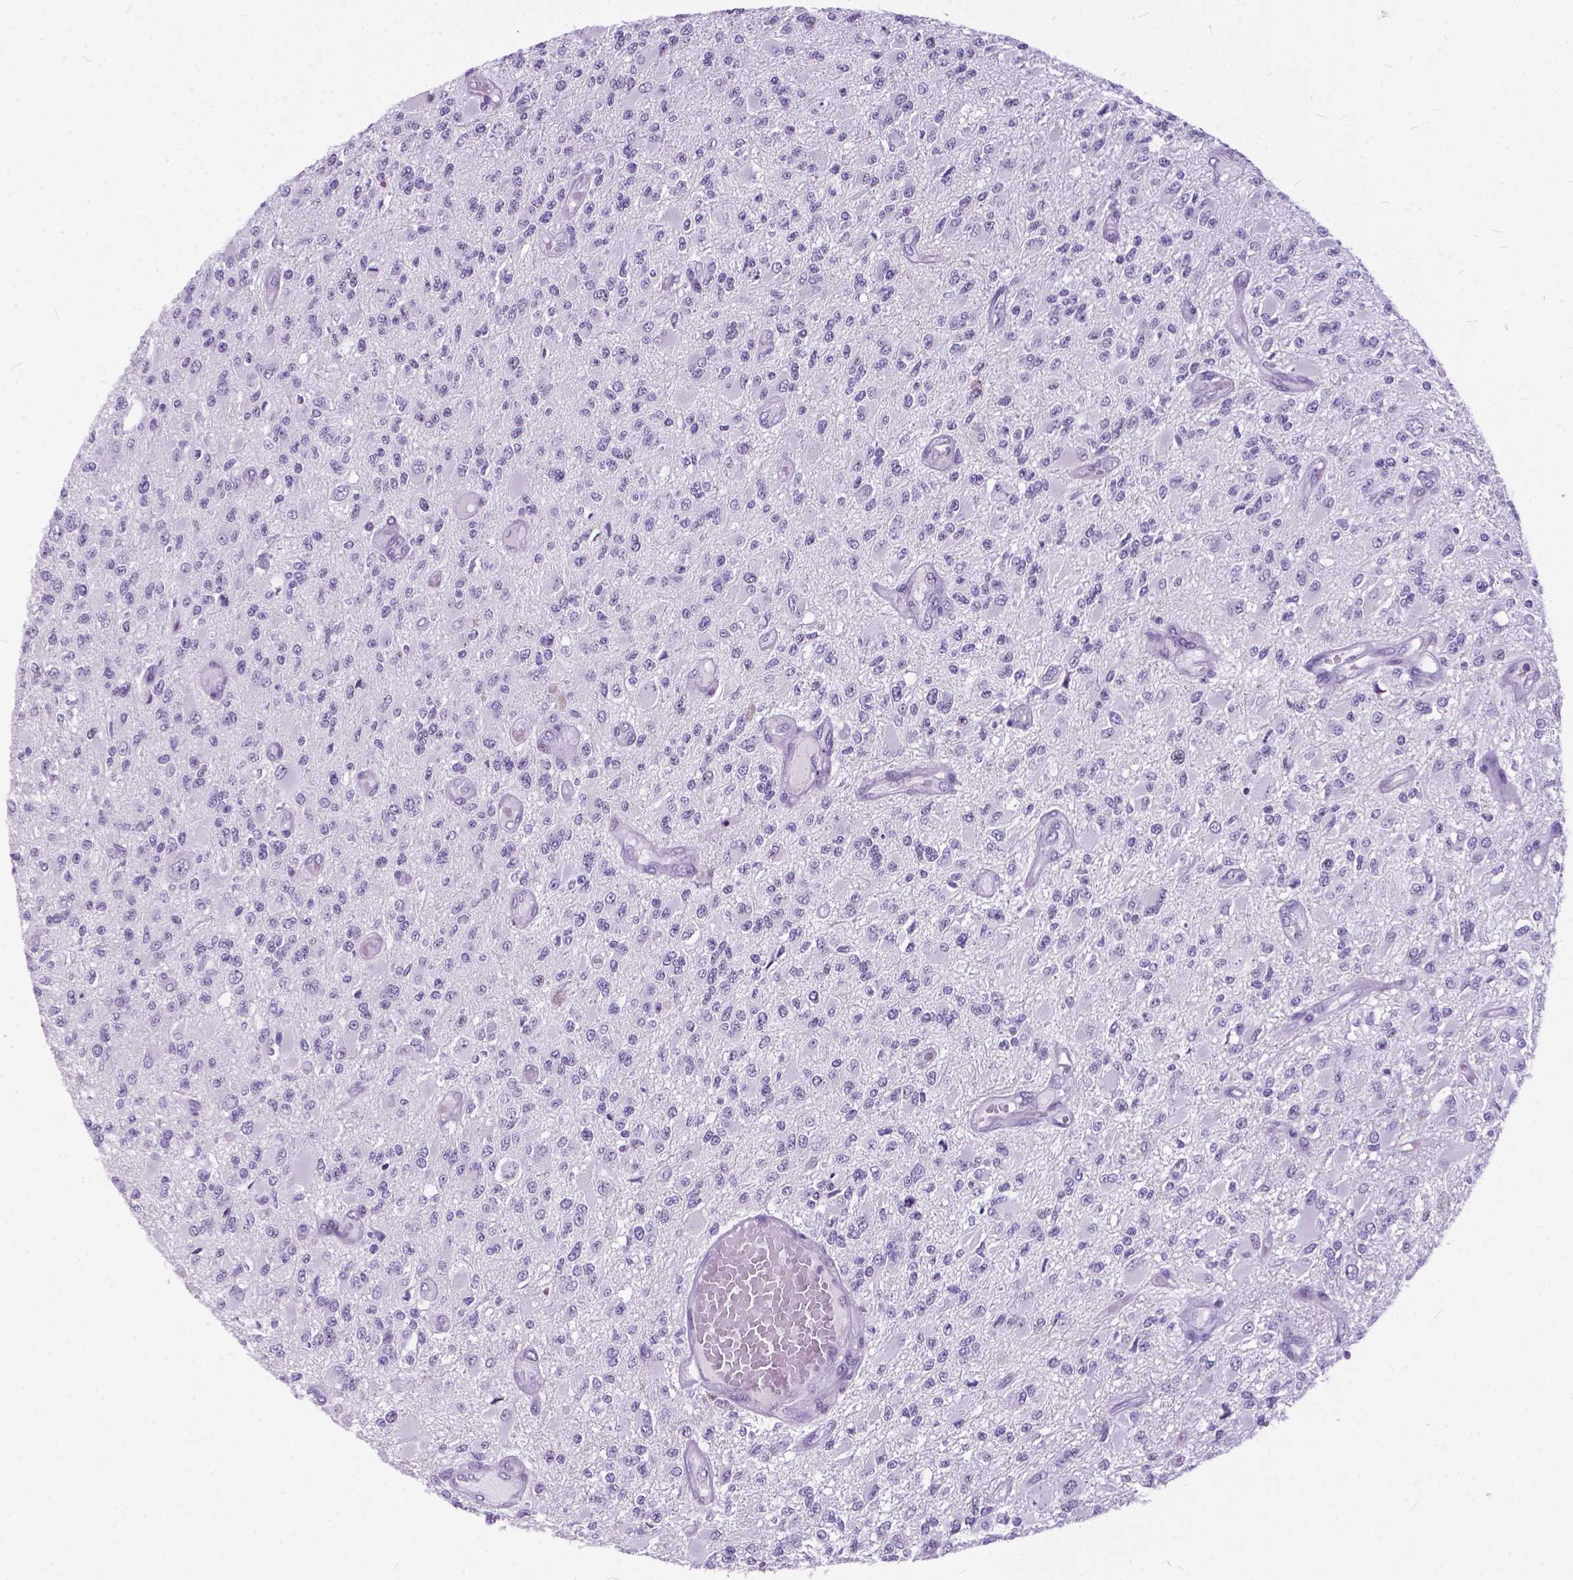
{"staining": {"intensity": "negative", "quantity": "none", "location": "none"}, "tissue": "glioma", "cell_type": "Tumor cells", "image_type": "cancer", "snomed": [{"axis": "morphology", "description": "Glioma, malignant, High grade"}, {"axis": "topography", "description": "Brain"}], "caption": "Tumor cells show no significant positivity in glioma. (DAB (3,3'-diaminobenzidine) immunohistochemistry, high magnification).", "gene": "BSND", "patient": {"sex": "female", "age": 63}}